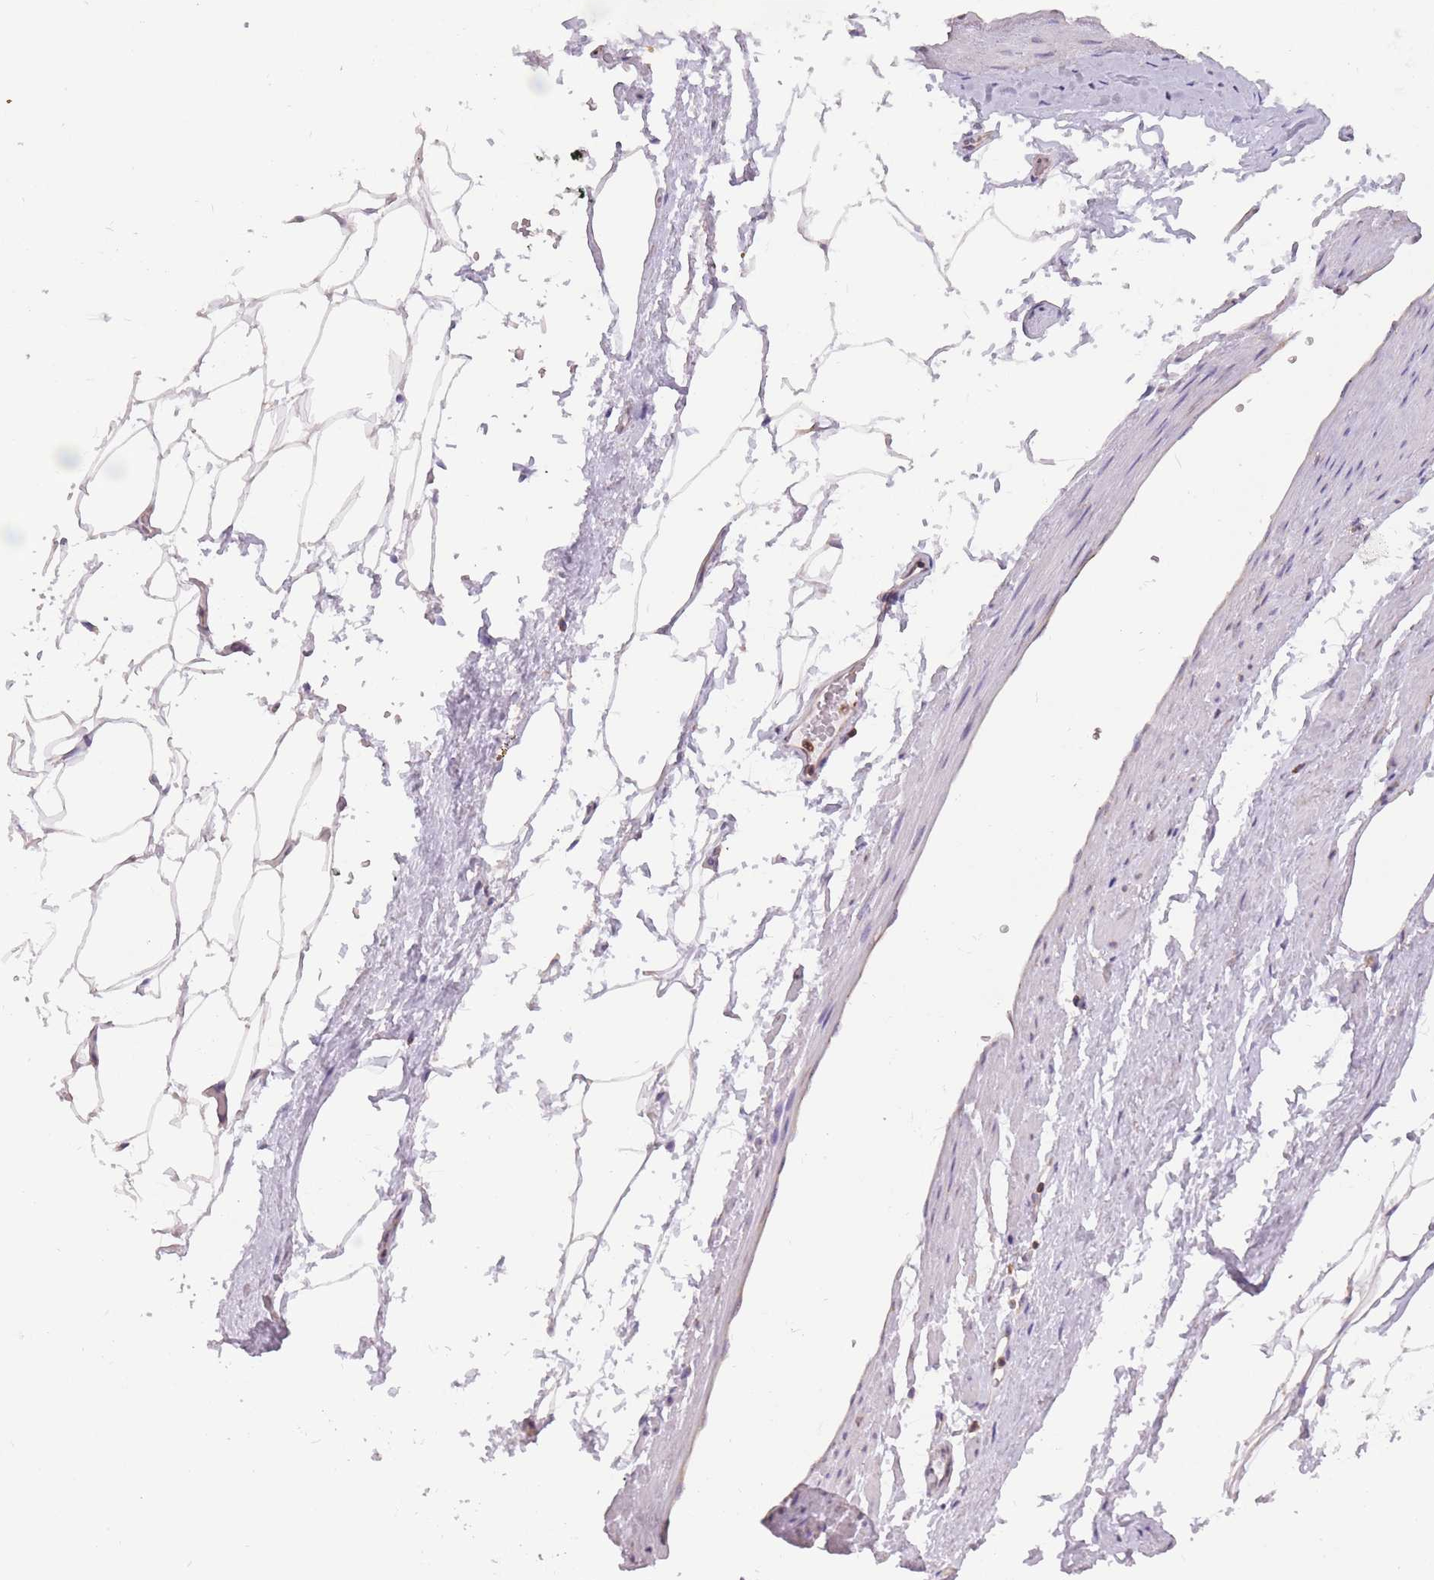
{"staining": {"intensity": "negative", "quantity": "none", "location": "none"}, "tissue": "adipose tissue", "cell_type": "Adipocytes", "image_type": "normal", "snomed": [{"axis": "morphology", "description": "Normal tissue, NOS"}, {"axis": "morphology", "description": "Adenocarcinoma, Low grade"}, {"axis": "topography", "description": "Prostate"}, {"axis": "topography", "description": "Peripheral nerve tissue"}], "caption": "This image is of unremarkable adipose tissue stained with immunohistochemistry (IHC) to label a protein in brown with the nuclei are counter-stained blue. There is no positivity in adipocytes.", "gene": "ZNF662", "patient": {"sex": "male", "age": 63}}